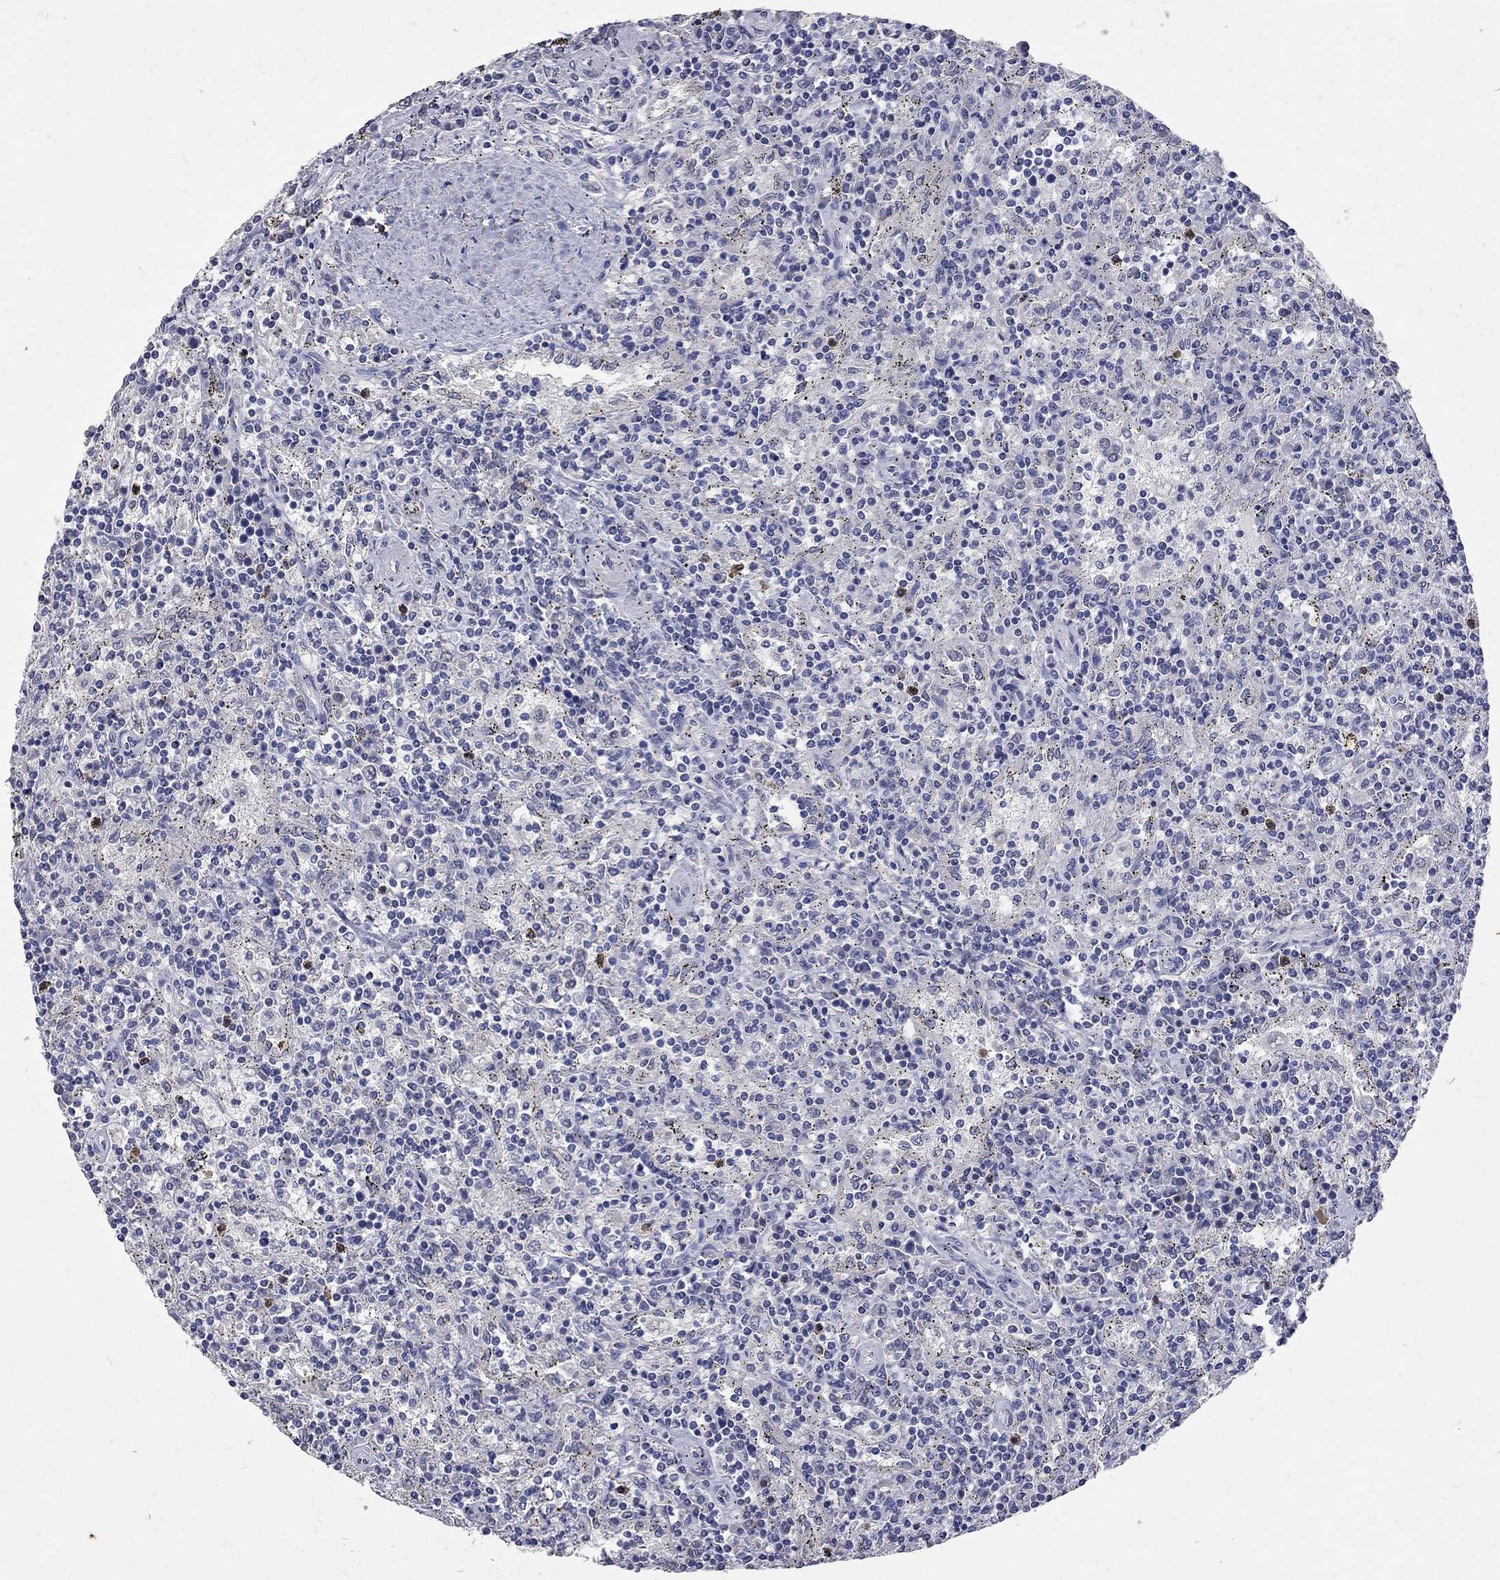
{"staining": {"intensity": "negative", "quantity": "none", "location": "none"}, "tissue": "lymphoma", "cell_type": "Tumor cells", "image_type": "cancer", "snomed": [{"axis": "morphology", "description": "Malignant lymphoma, non-Hodgkin's type, Low grade"}, {"axis": "topography", "description": "Spleen"}], "caption": "The histopathology image exhibits no staining of tumor cells in lymphoma.", "gene": "NOS2", "patient": {"sex": "male", "age": 62}}